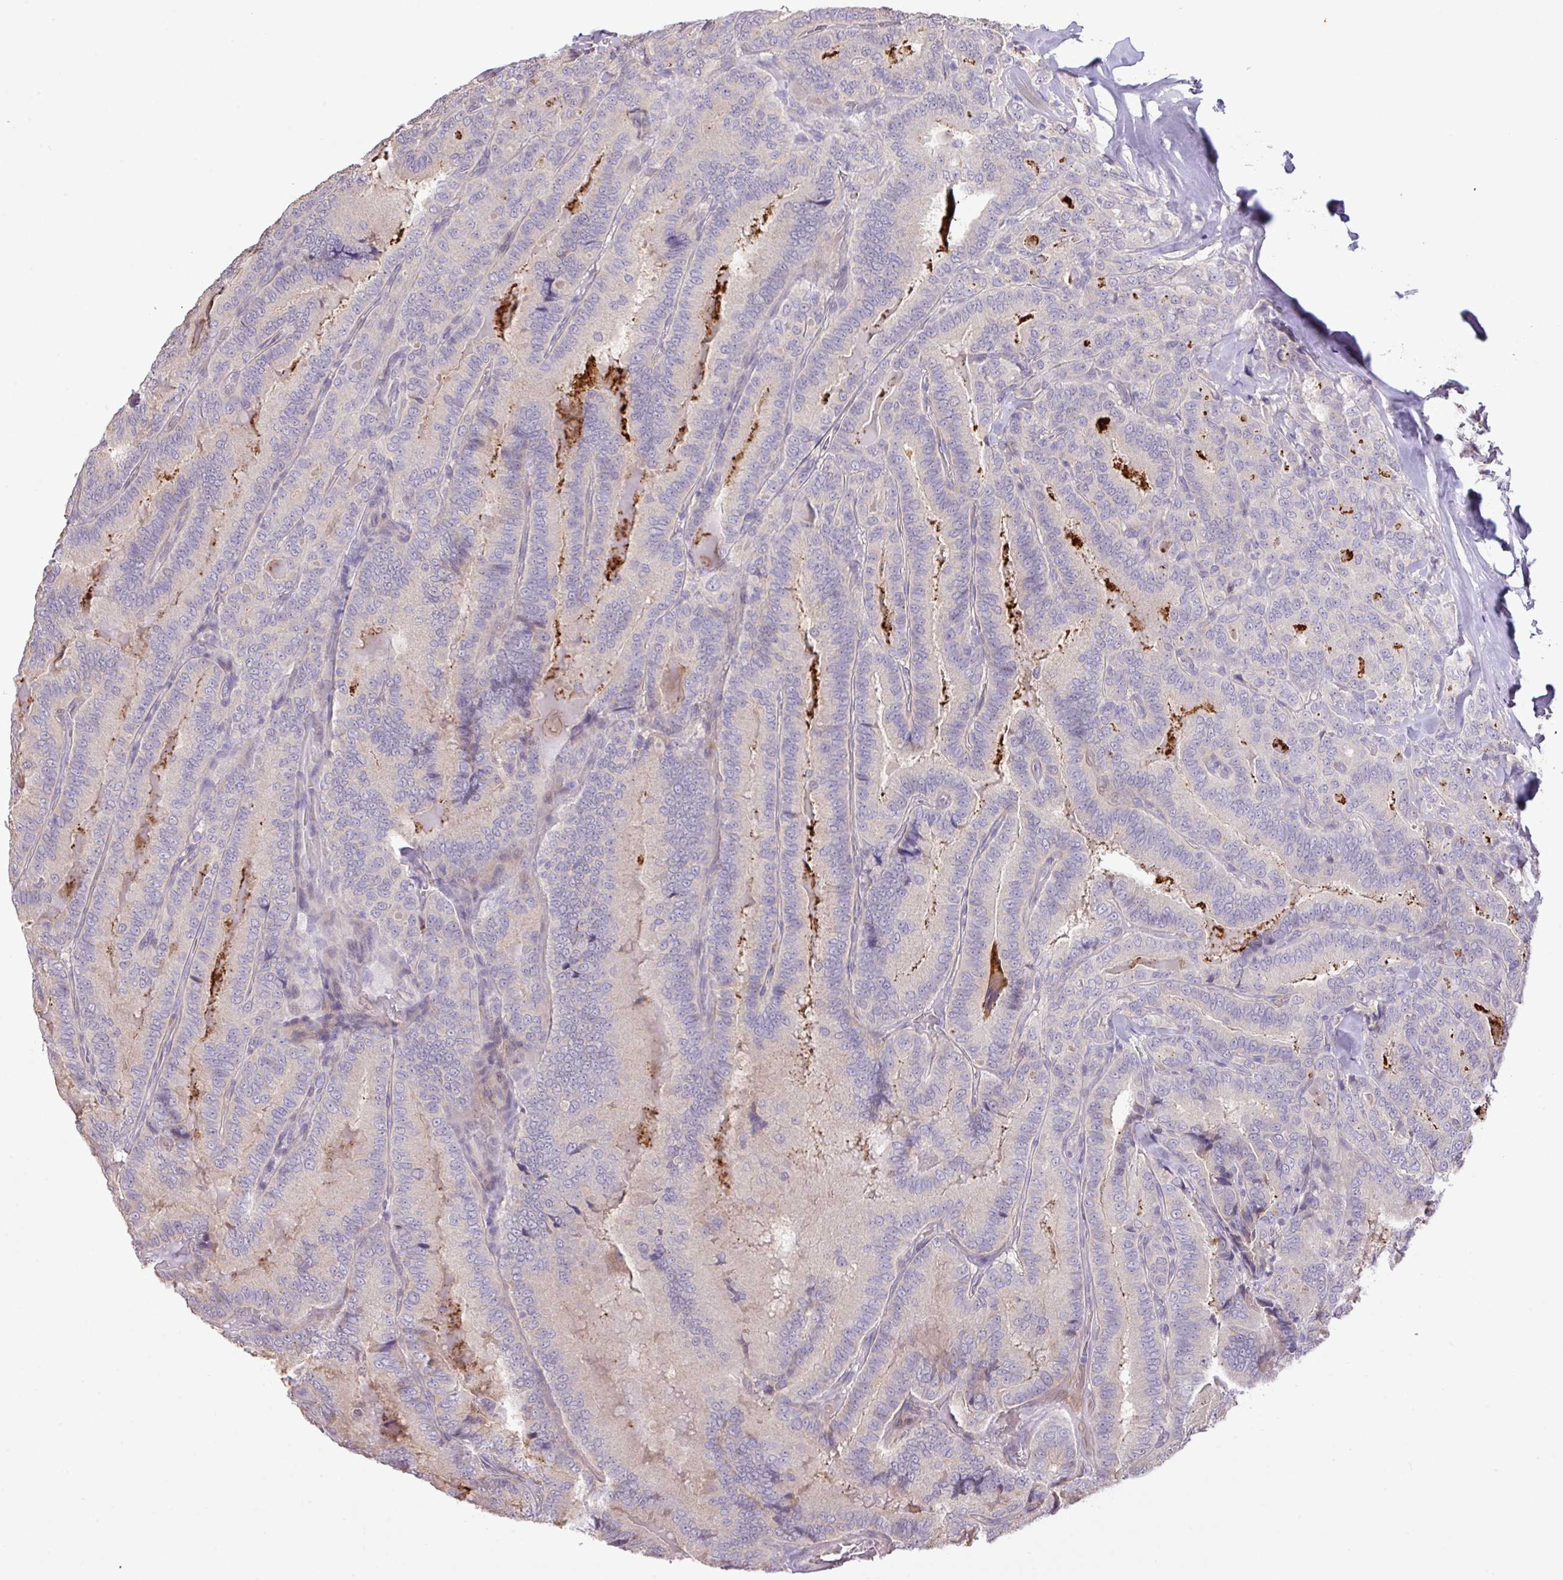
{"staining": {"intensity": "negative", "quantity": "none", "location": "none"}, "tissue": "thyroid cancer", "cell_type": "Tumor cells", "image_type": "cancer", "snomed": [{"axis": "morphology", "description": "Papillary adenocarcinoma, NOS"}, {"axis": "topography", "description": "Thyroid gland"}], "caption": "Human thyroid cancer (papillary adenocarcinoma) stained for a protein using IHC exhibits no staining in tumor cells.", "gene": "PRADC1", "patient": {"sex": "male", "age": 61}}